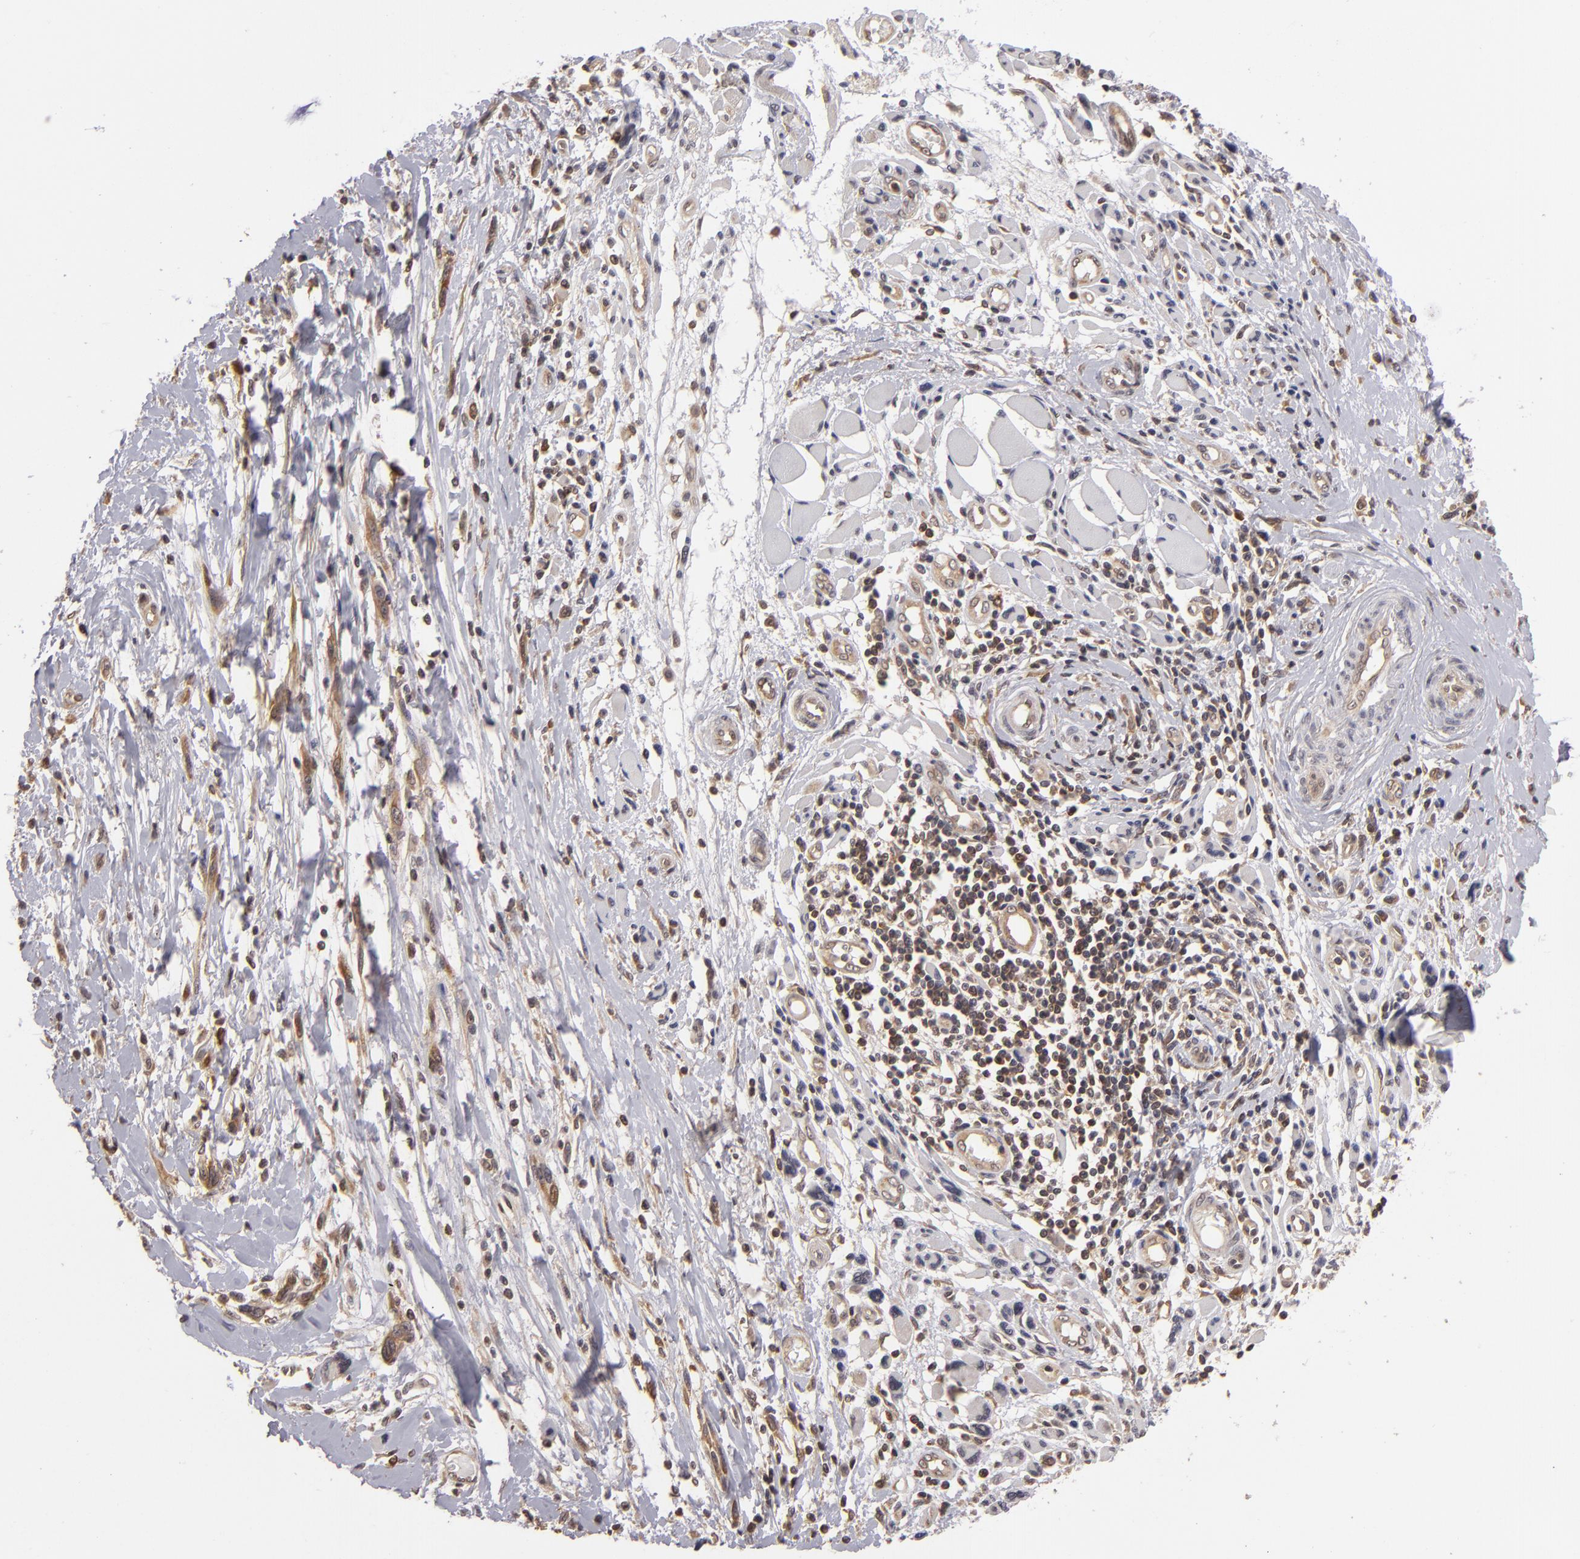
{"staining": {"intensity": "moderate", "quantity": "25%-75%", "location": "cytoplasmic/membranous"}, "tissue": "melanoma", "cell_type": "Tumor cells", "image_type": "cancer", "snomed": [{"axis": "morphology", "description": "Malignant melanoma, NOS"}, {"axis": "topography", "description": "Skin"}], "caption": "The image reveals a brown stain indicating the presence of a protein in the cytoplasmic/membranous of tumor cells in melanoma.", "gene": "MAPK3", "patient": {"sex": "male", "age": 91}}